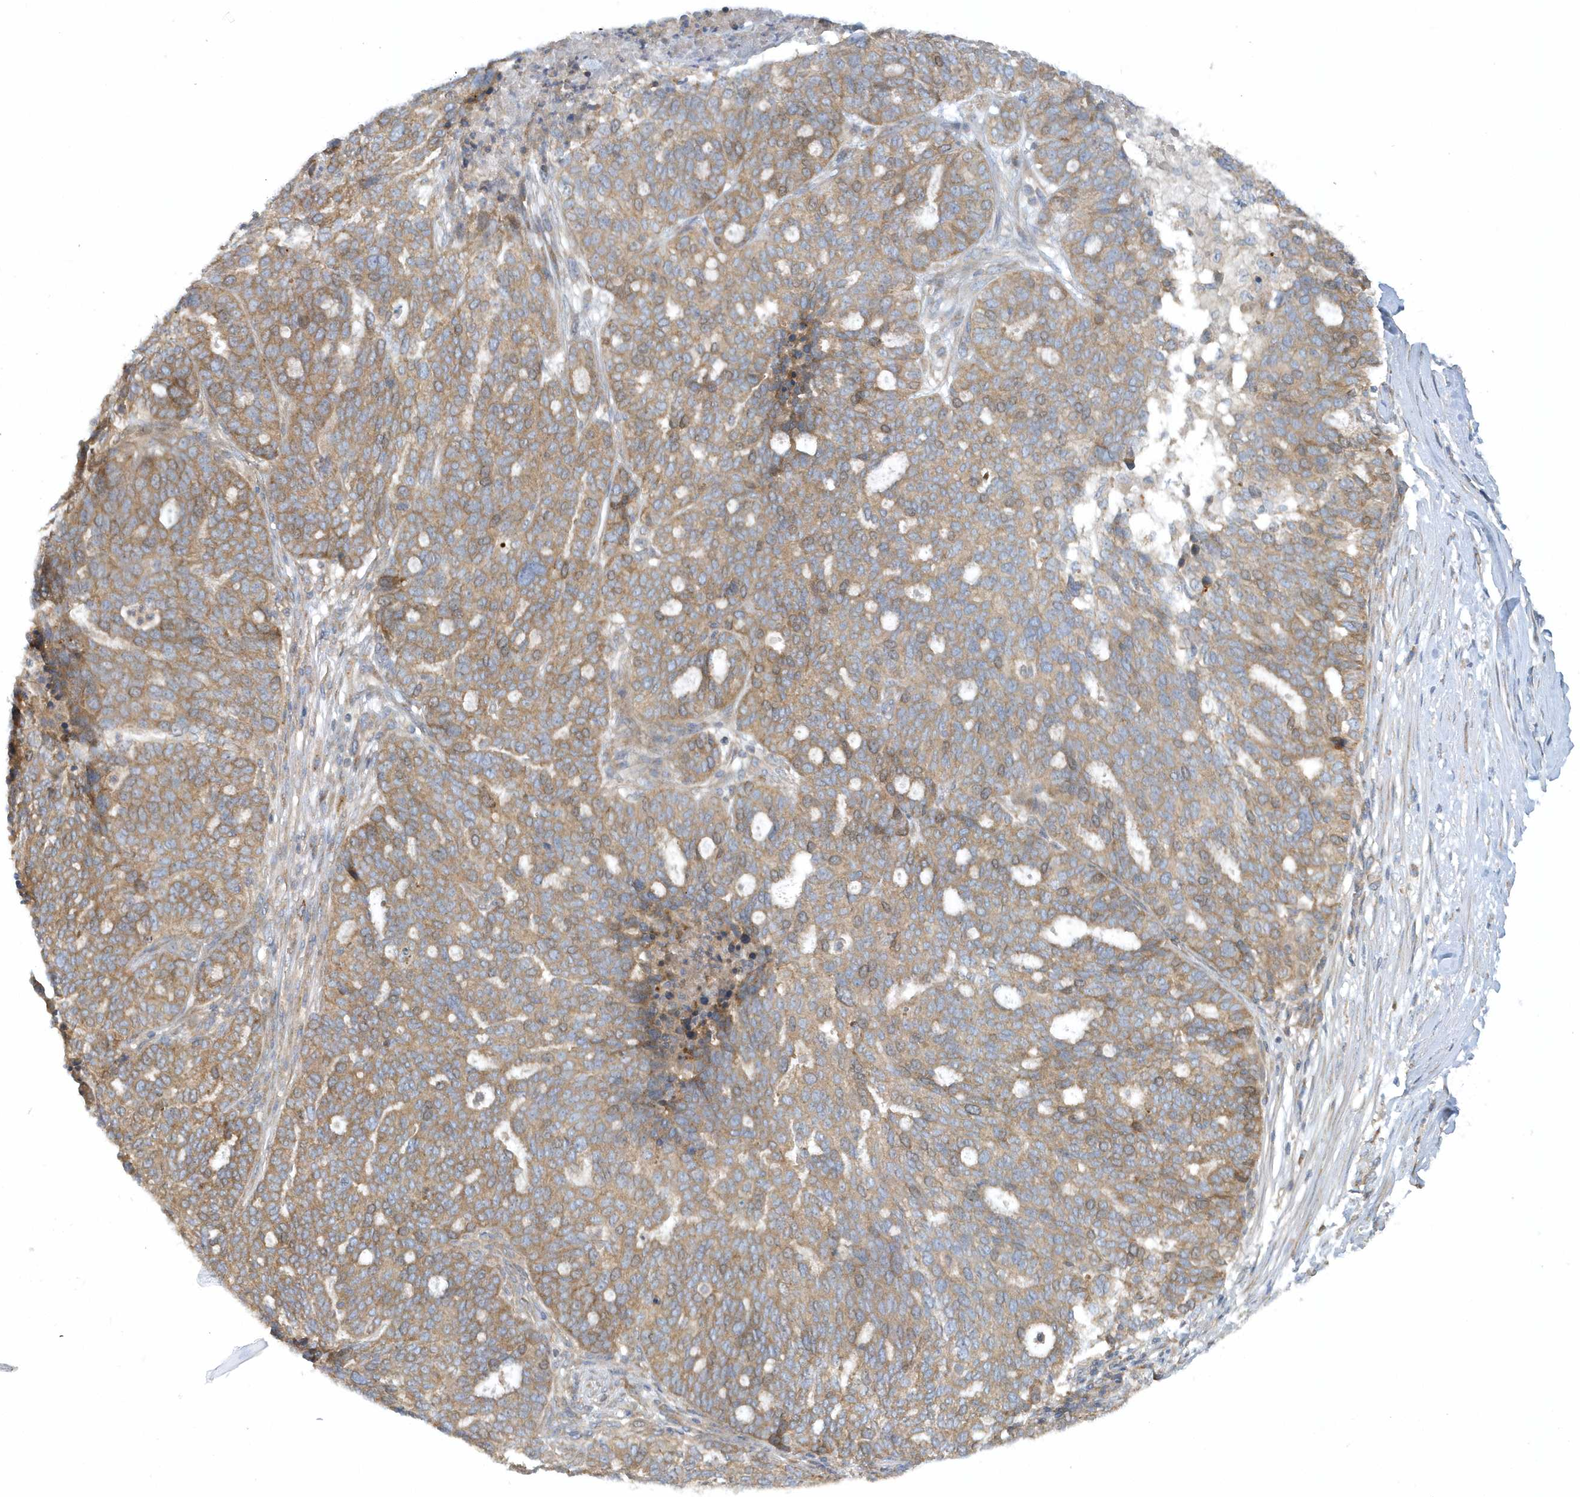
{"staining": {"intensity": "moderate", "quantity": ">75%", "location": "cytoplasmic/membranous"}, "tissue": "ovarian cancer", "cell_type": "Tumor cells", "image_type": "cancer", "snomed": [{"axis": "morphology", "description": "Cystadenocarcinoma, serous, NOS"}, {"axis": "topography", "description": "Ovary"}], "caption": "A high-resolution micrograph shows immunohistochemistry (IHC) staining of ovarian cancer, which exhibits moderate cytoplasmic/membranous positivity in about >75% of tumor cells.", "gene": "CNOT10", "patient": {"sex": "female", "age": 59}}